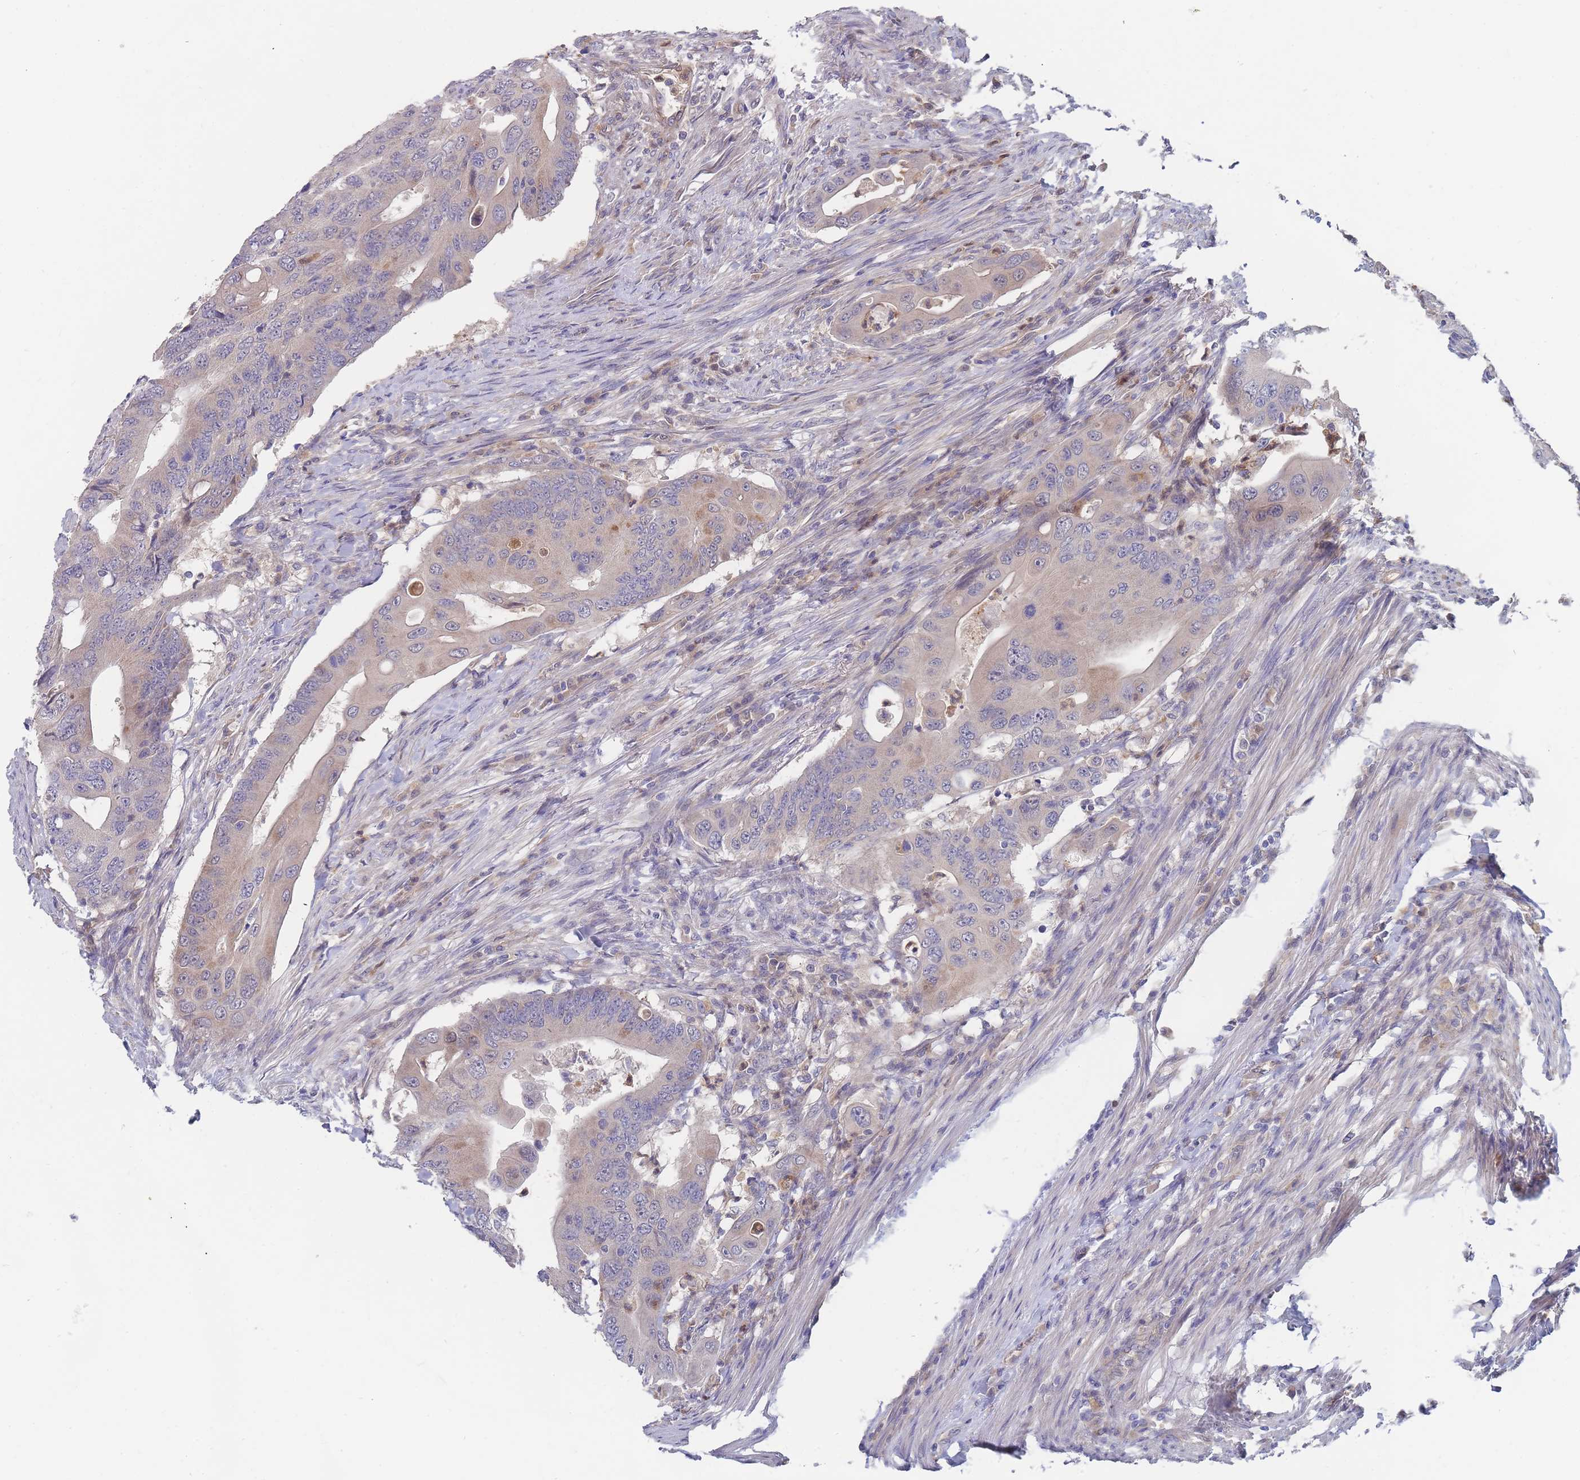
{"staining": {"intensity": "negative", "quantity": "none", "location": "none"}, "tissue": "colorectal cancer", "cell_type": "Tumor cells", "image_type": "cancer", "snomed": [{"axis": "morphology", "description": "Adenocarcinoma, NOS"}, {"axis": "topography", "description": "Colon"}], "caption": "High power microscopy photomicrograph of an immunohistochemistry (IHC) photomicrograph of colorectal adenocarcinoma, revealing no significant expression in tumor cells.", "gene": "NUB1", "patient": {"sex": "male", "age": 71}}